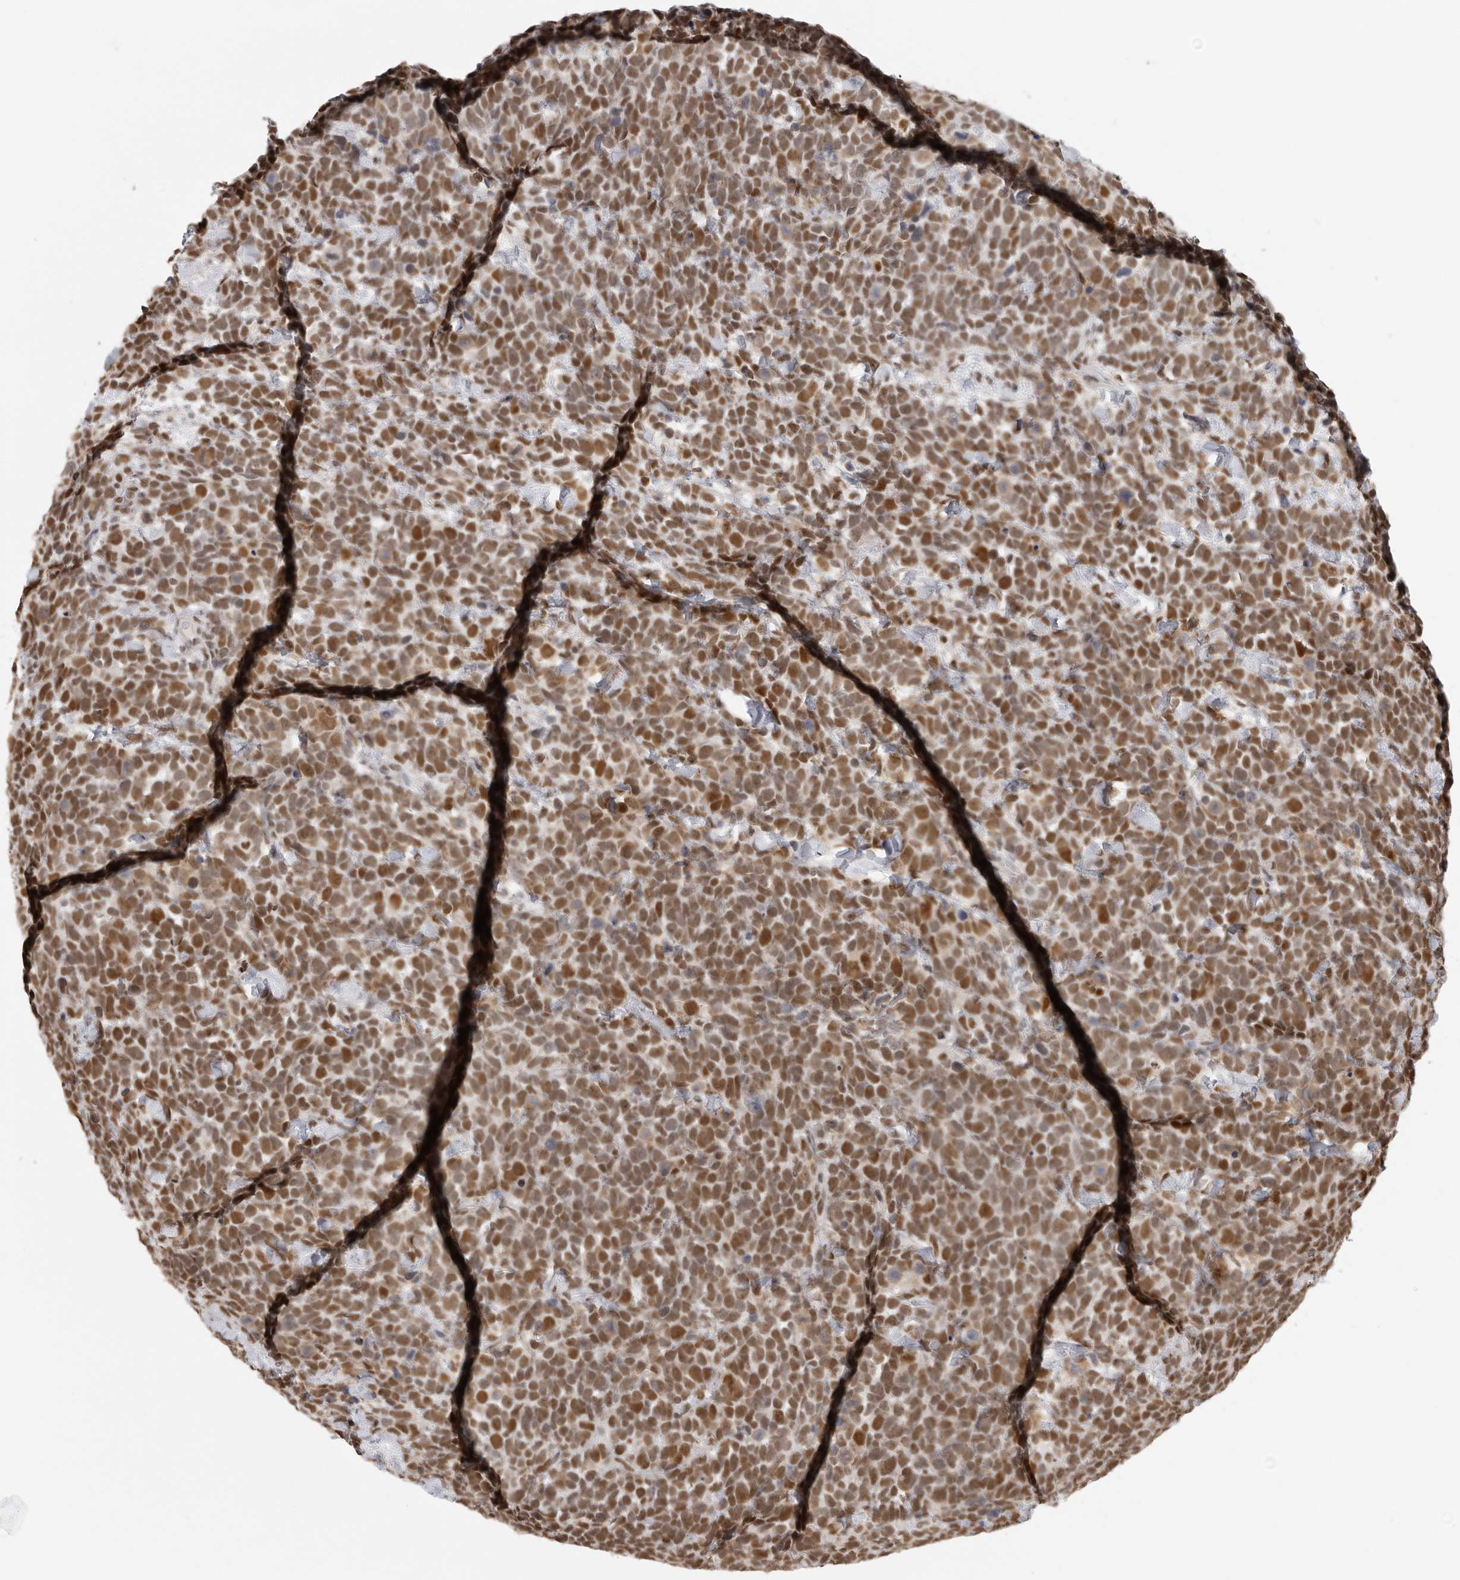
{"staining": {"intensity": "moderate", "quantity": ">75%", "location": "nuclear"}, "tissue": "urothelial cancer", "cell_type": "Tumor cells", "image_type": "cancer", "snomed": [{"axis": "morphology", "description": "Urothelial carcinoma, High grade"}, {"axis": "topography", "description": "Urinary bladder"}], "caption": "Protein expression by IHC displays moderate nuclear staining in about >75% of tumor cells in high-grade urothelial carcinoma. The protein is stained brown, and the nuclei are stained in blue (DAB IHC with brightfield microscopy, high magnification).", "gene": "RPA2", "patient": {"sex": "female", "age": 82}}